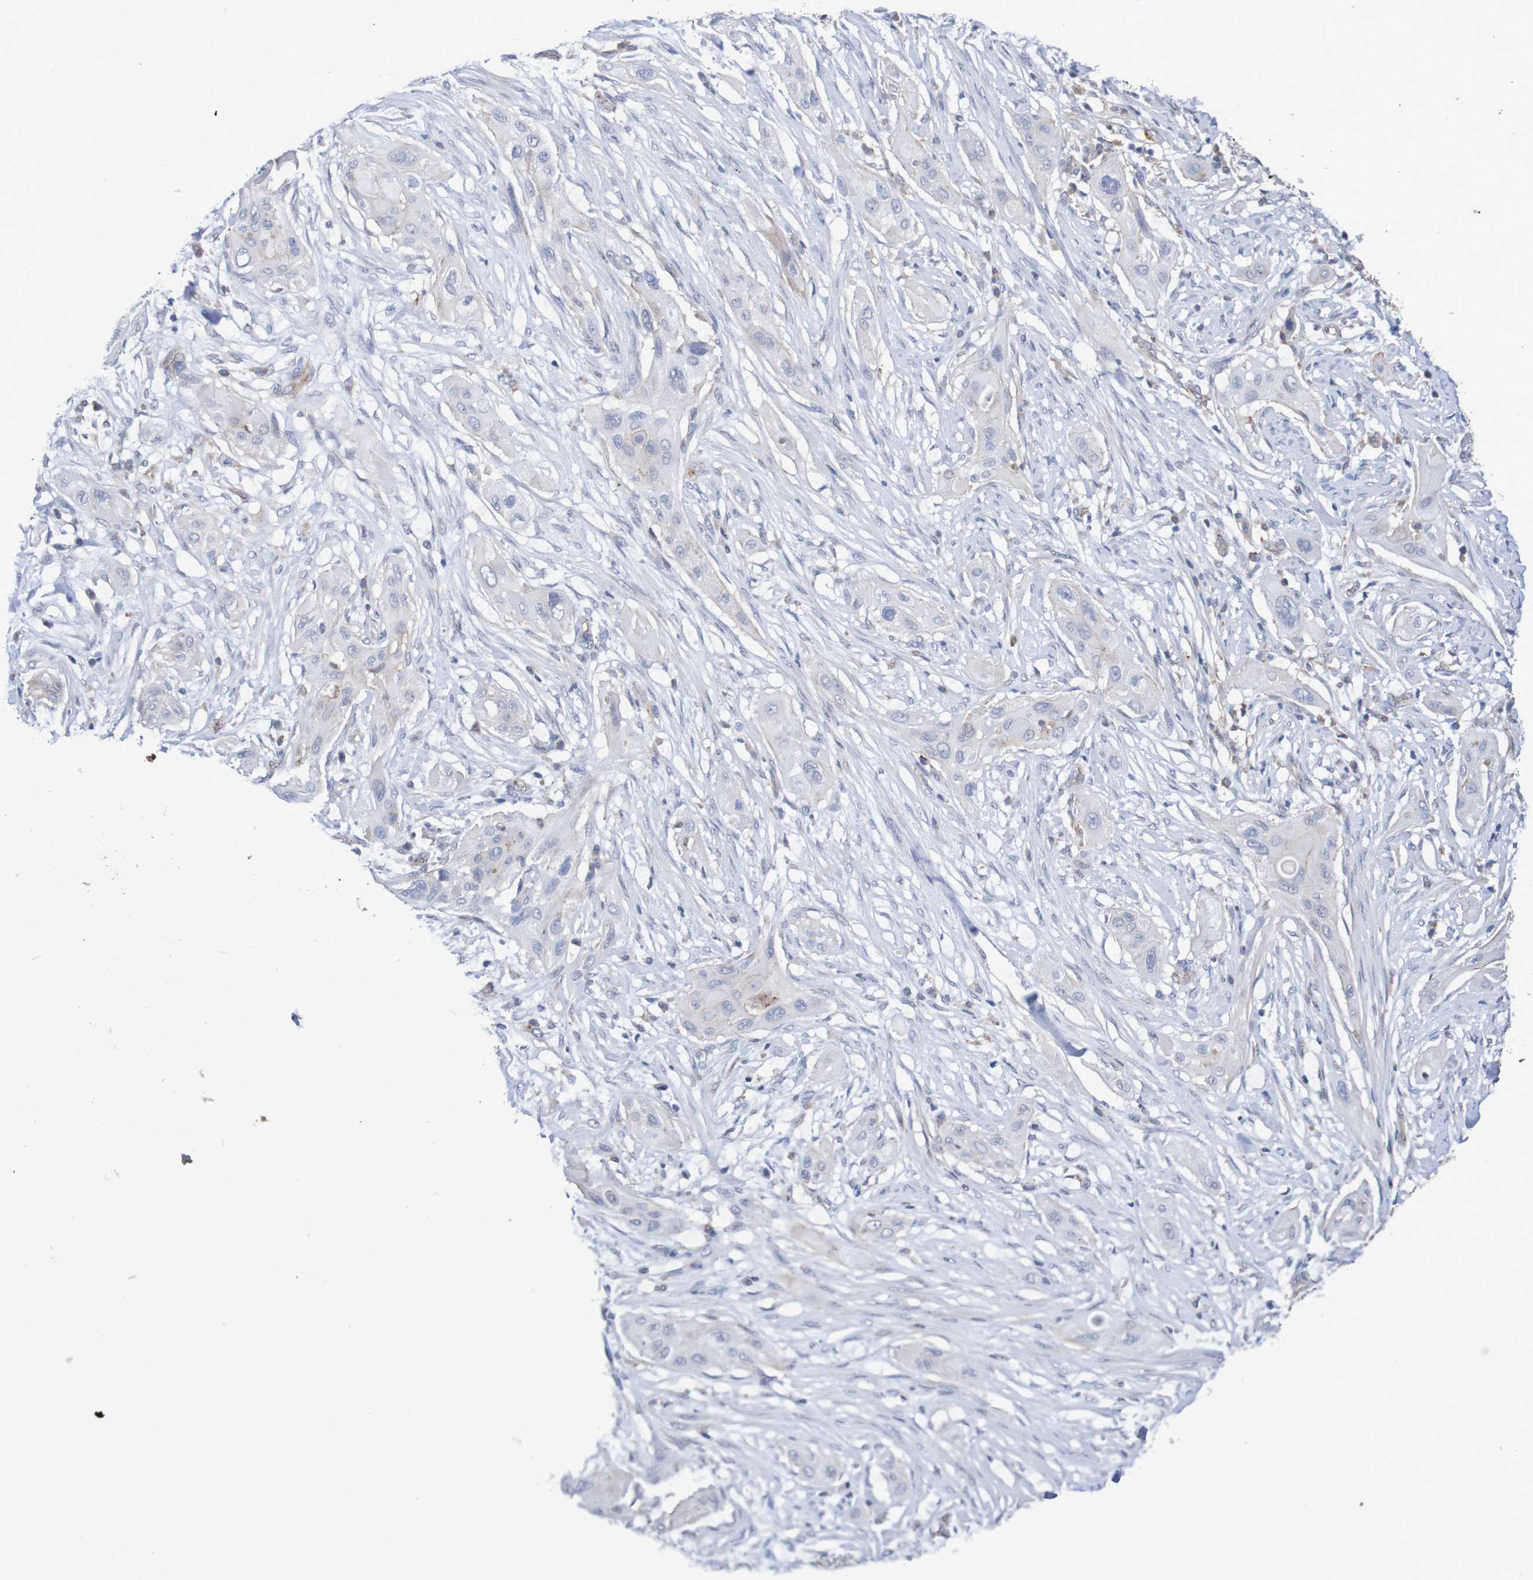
{"staining": {"intensity": "negative", "quantity": "none", "location": "none"}, "tissue": "lung cancer", "cell_type": "Tumor cells", "image_type": "cancer", "snomed": [{"axis": "morphology", "description": "Squamous cell carcinoma, NOS"}, {"axis": "topography", "description": "Lung"}], "caption": "Tumor cells are negative for protein expression in human lung squamous cell carcinoma.", "gene": "NECTIN2", "patient": {"sex": "female", "age": 47}}